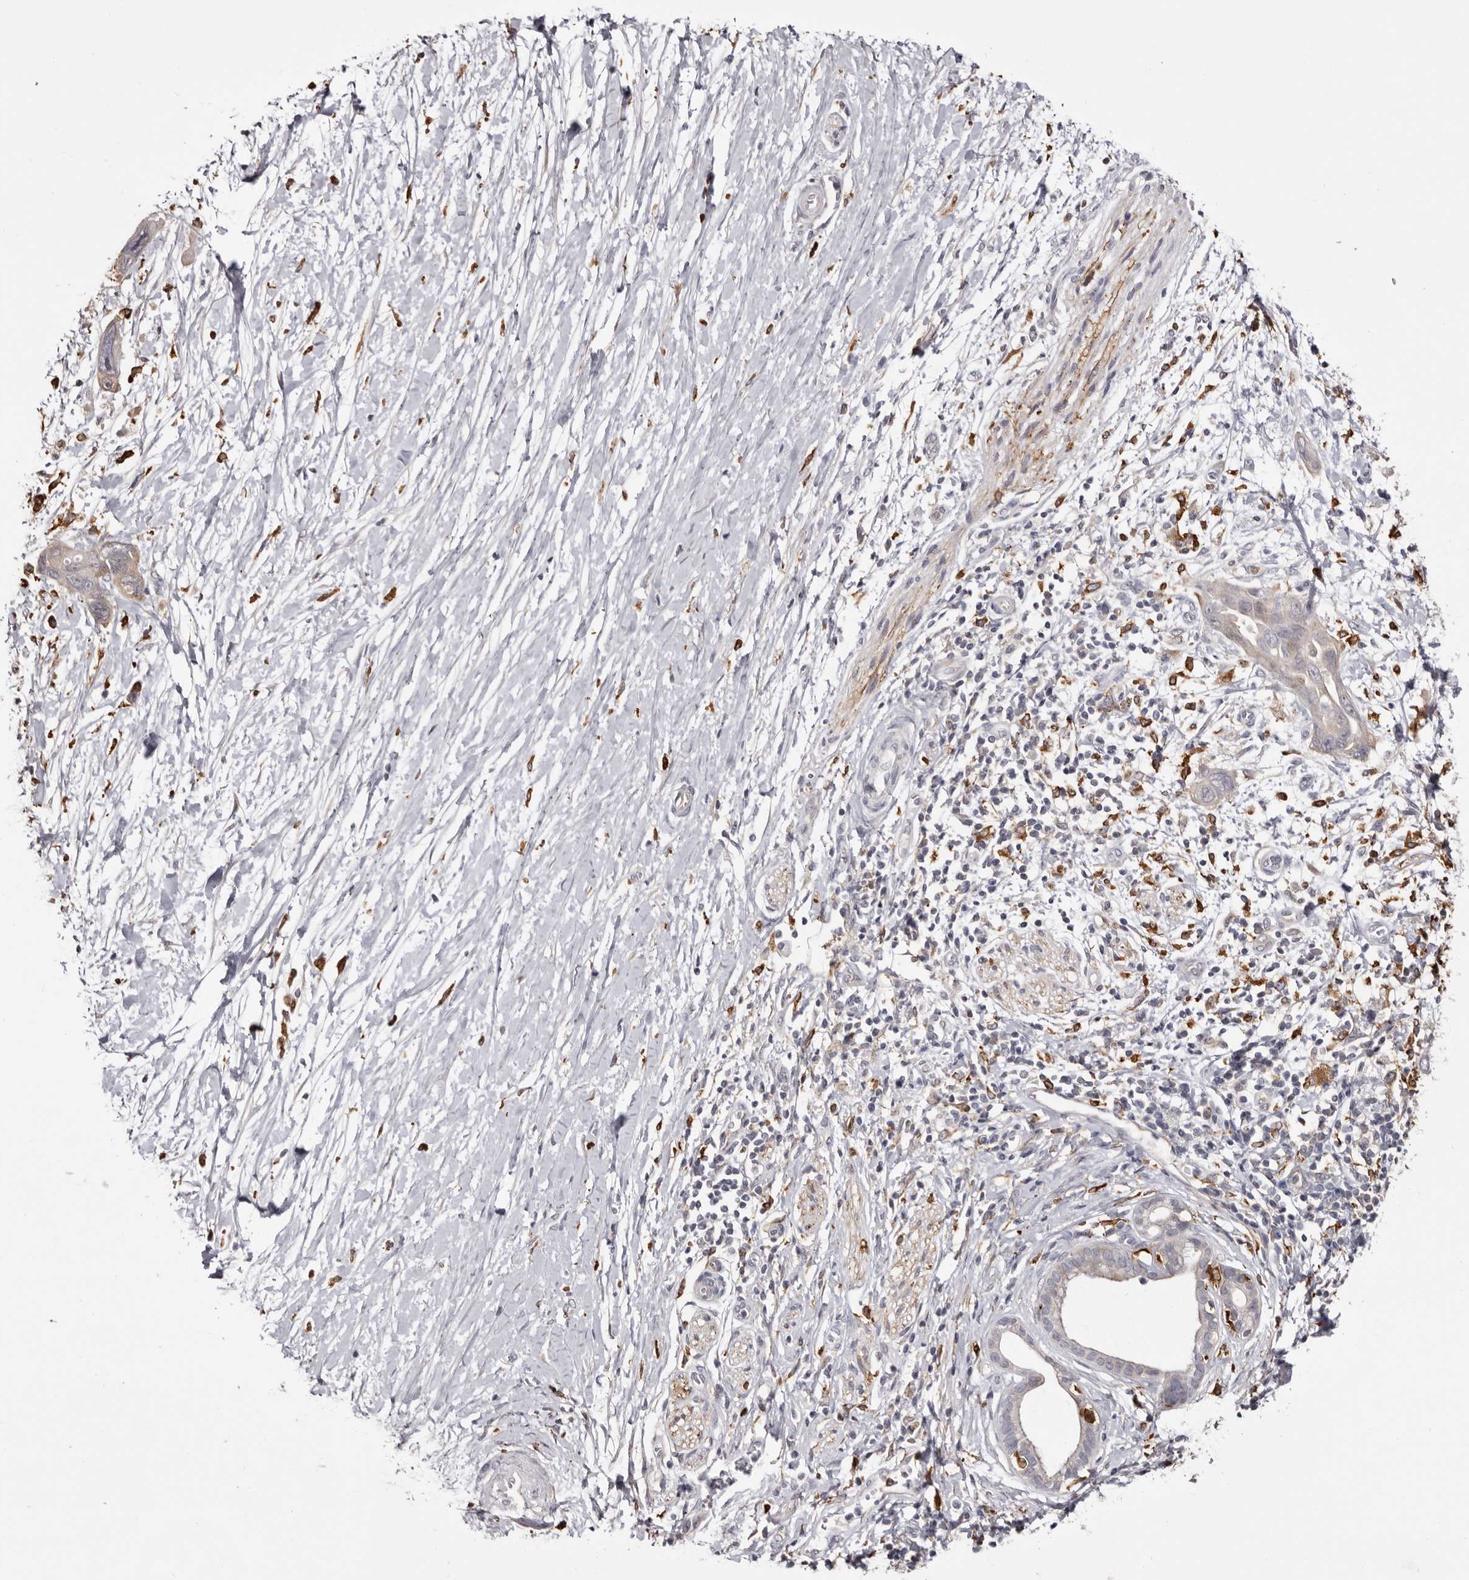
{"staining": {"intensity": "weak", "quantity": "25%-75%", "location": "cytoplasmic/membranous"}, "tissue": "pancreatic cancer", "cell_type": "Tumor cells", "image_type": "cancer", "snomed": [{"axis": "morphology", "description": "Adenocarcinoma, NOS"}, {"axis": "topography", "description": "Pancreas"}], "caption": "DAB (3,3'-diaminobenzidine) immunohistochemical staining of pancreatic cancer shows weak cytoplasmic/membranous protein positivity in about 25%-75% of tumor cells. (IHC, brightfield microscopy, high magnification).", "gene": "TNNI1", "patient": {"sex": "female", "age": 72}}